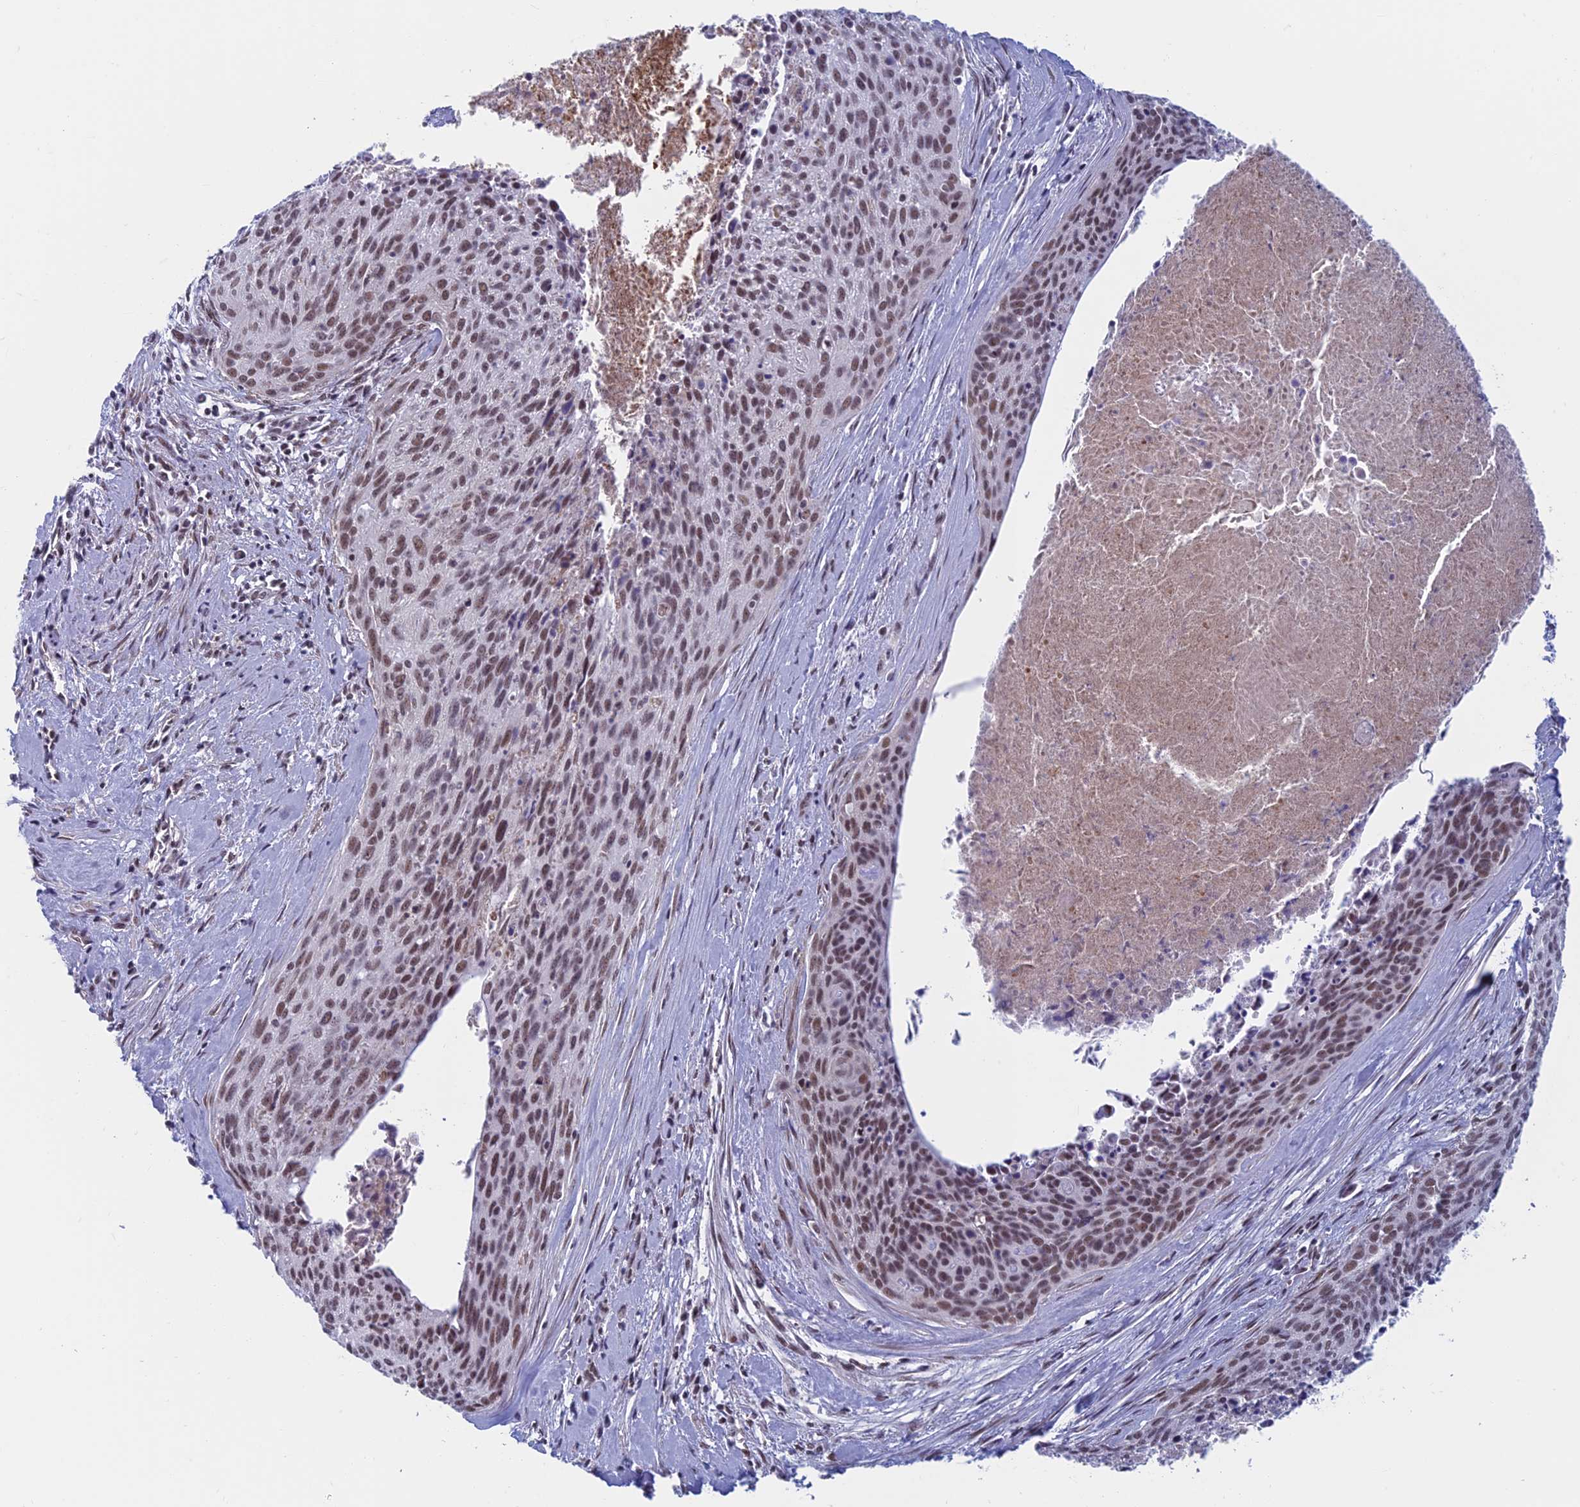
{"staining": {"intensity": "moderate", "quantity": ">75%", "location": "nuclear"}, "tissue": "cervical cancer", "cell_type": "Tumor cells", "image_type": "cancer", "snomed": [{"axis": "morphology", "description": "Squamous cell carcinoma, NOS"}, {"axis": "topography", "description": "Cervix"}], "caption": "The immunohistochemical stain highlights moderate nuclear expression in tumor cells of cervical cancer tissue.", "gene": "ASH2L", "patient": {"sex": "female", "age": 55}}